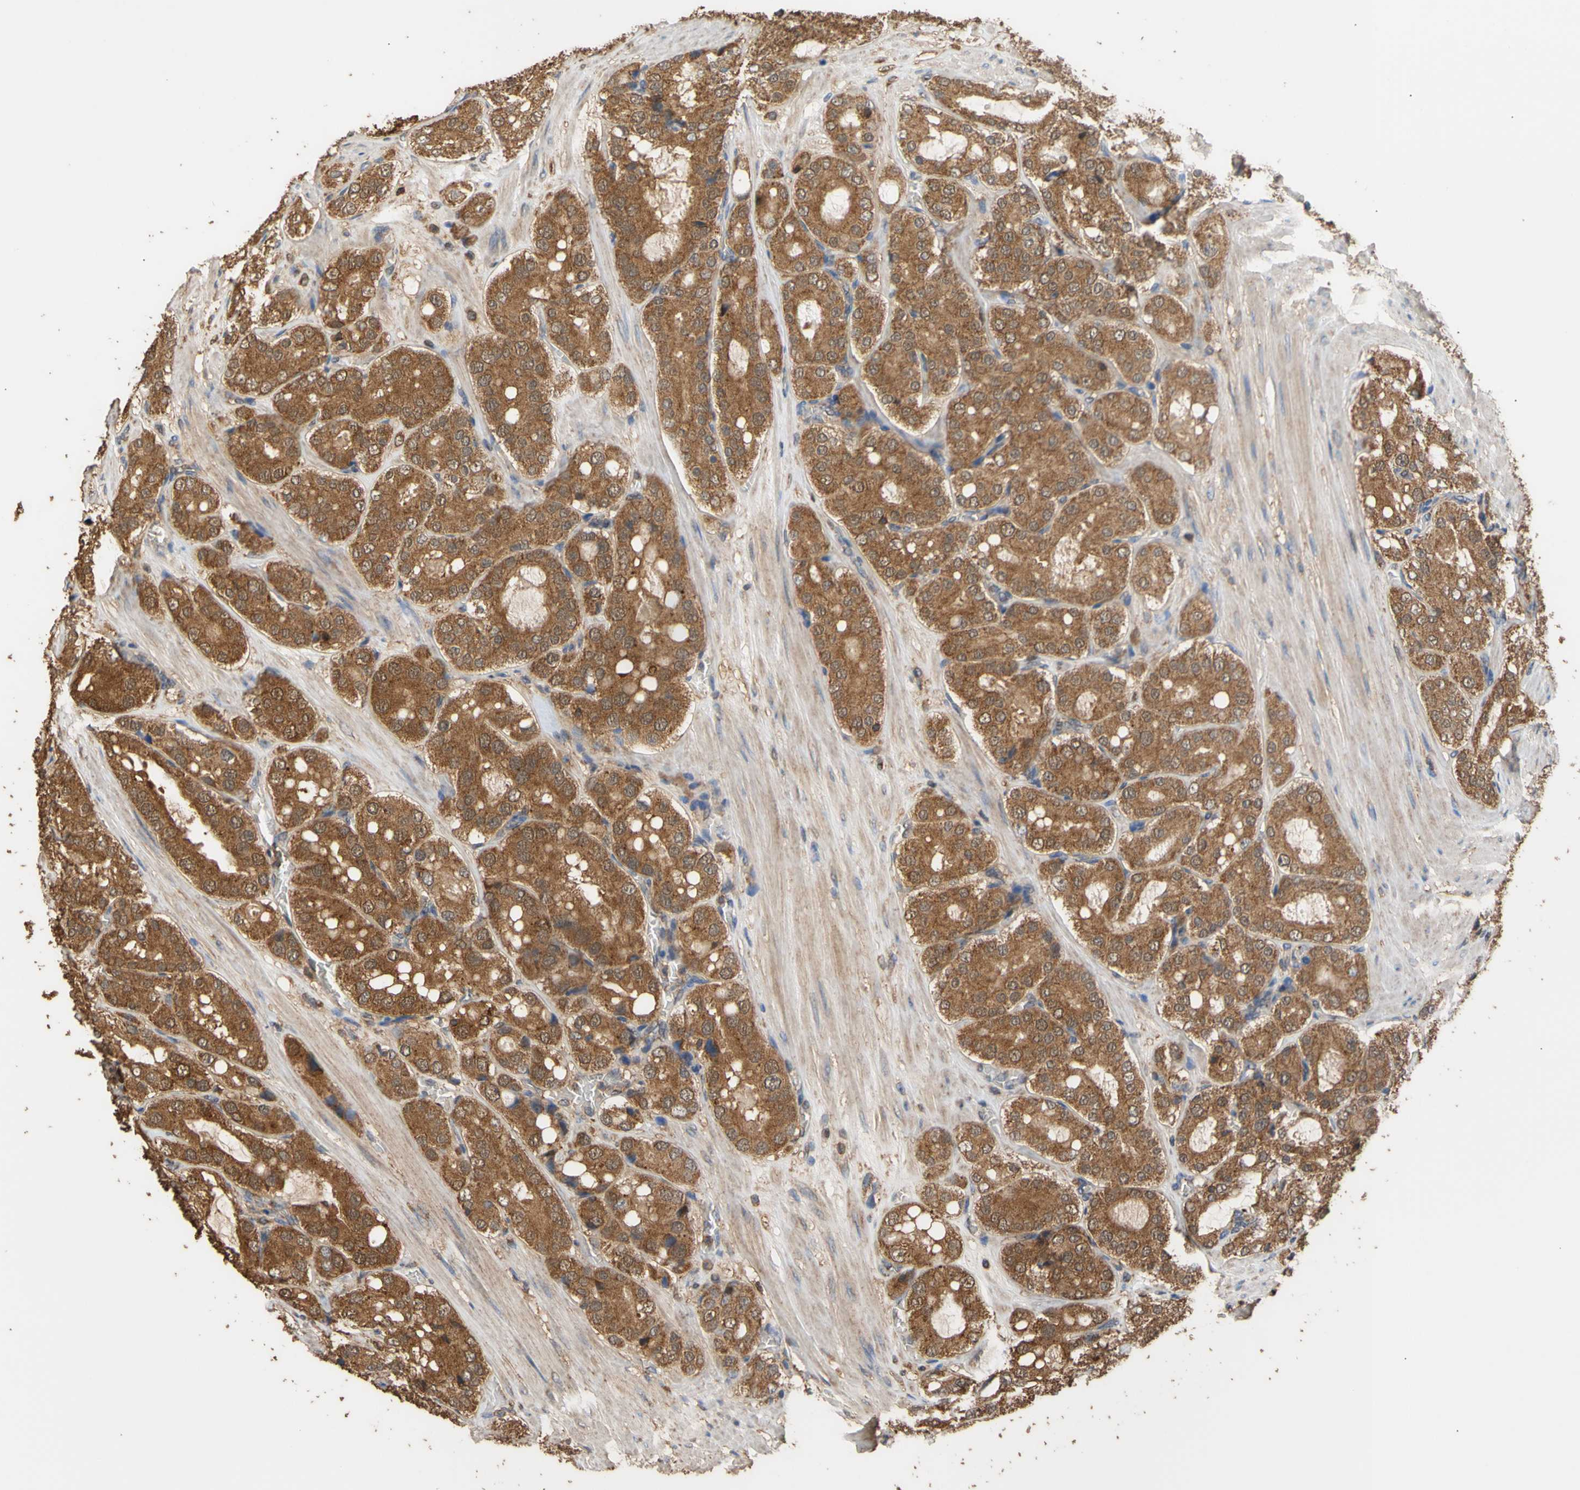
{"staining": {"intensity": "moderate", "quantity": ">75%", "location": "cytoplasmic/membranous"}, "tissue": "prostate cancer", "cell_type": "Tumor cells", "image_type": "cancer", "snomed": [{"axis": "morphology", "description": "Adenocarcinoma, High grade"}, {"axis": "topography", "description": "Prostate"}], "caption": "The image exhibits a brown stain indicating the presence of a protein in the cytoplasmic/membranous of tumor cells in prostate cancer. Using DAB (3,3'-diaminobenzidine) (brown) and hematoxylin (blue) stains, captured at high magnification using brightfield microscopy.", "gene": "ALDH9A1", "patient": {"sex": "male", "age": 65}}